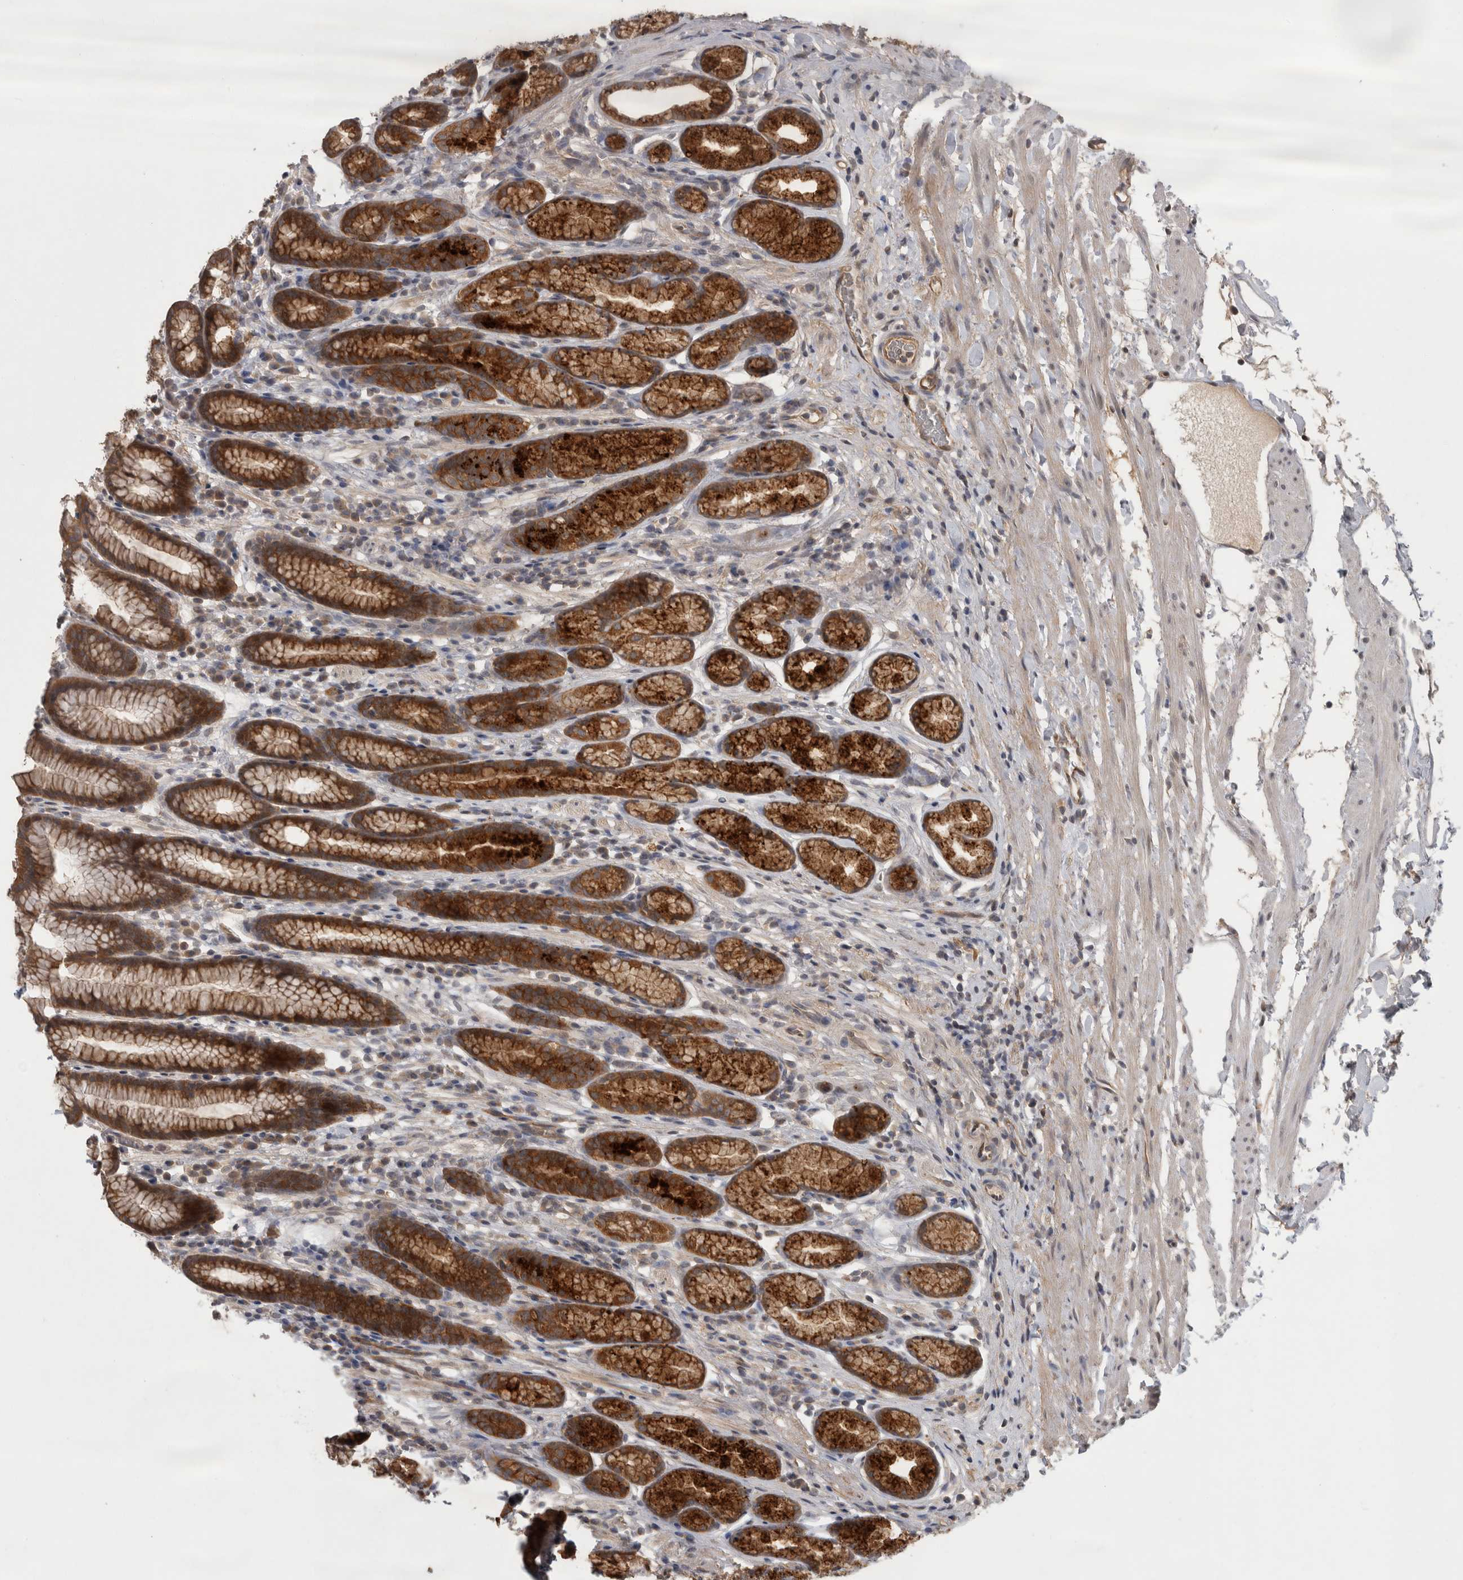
{"staining": {"intensity": "strong", "quantity": ">75%", "location": "cytoplasmic/membranous"}, "tissue": "stomach", "cell_type": "Glandular cells", "image_type": "normal", "snomed": [{"axis": "morphology", "description": "Normal tissue, NOS"}, {"axis": "topography", "description": "Stomach"}], "caption": "Glandular cells display high levels of strong cytoplasmic/membranous positivity in approximately >75% of cells in unremarkable human stomach.", "gene": "TRMT61B", "patient": {"sex": "male", "age": 42}}